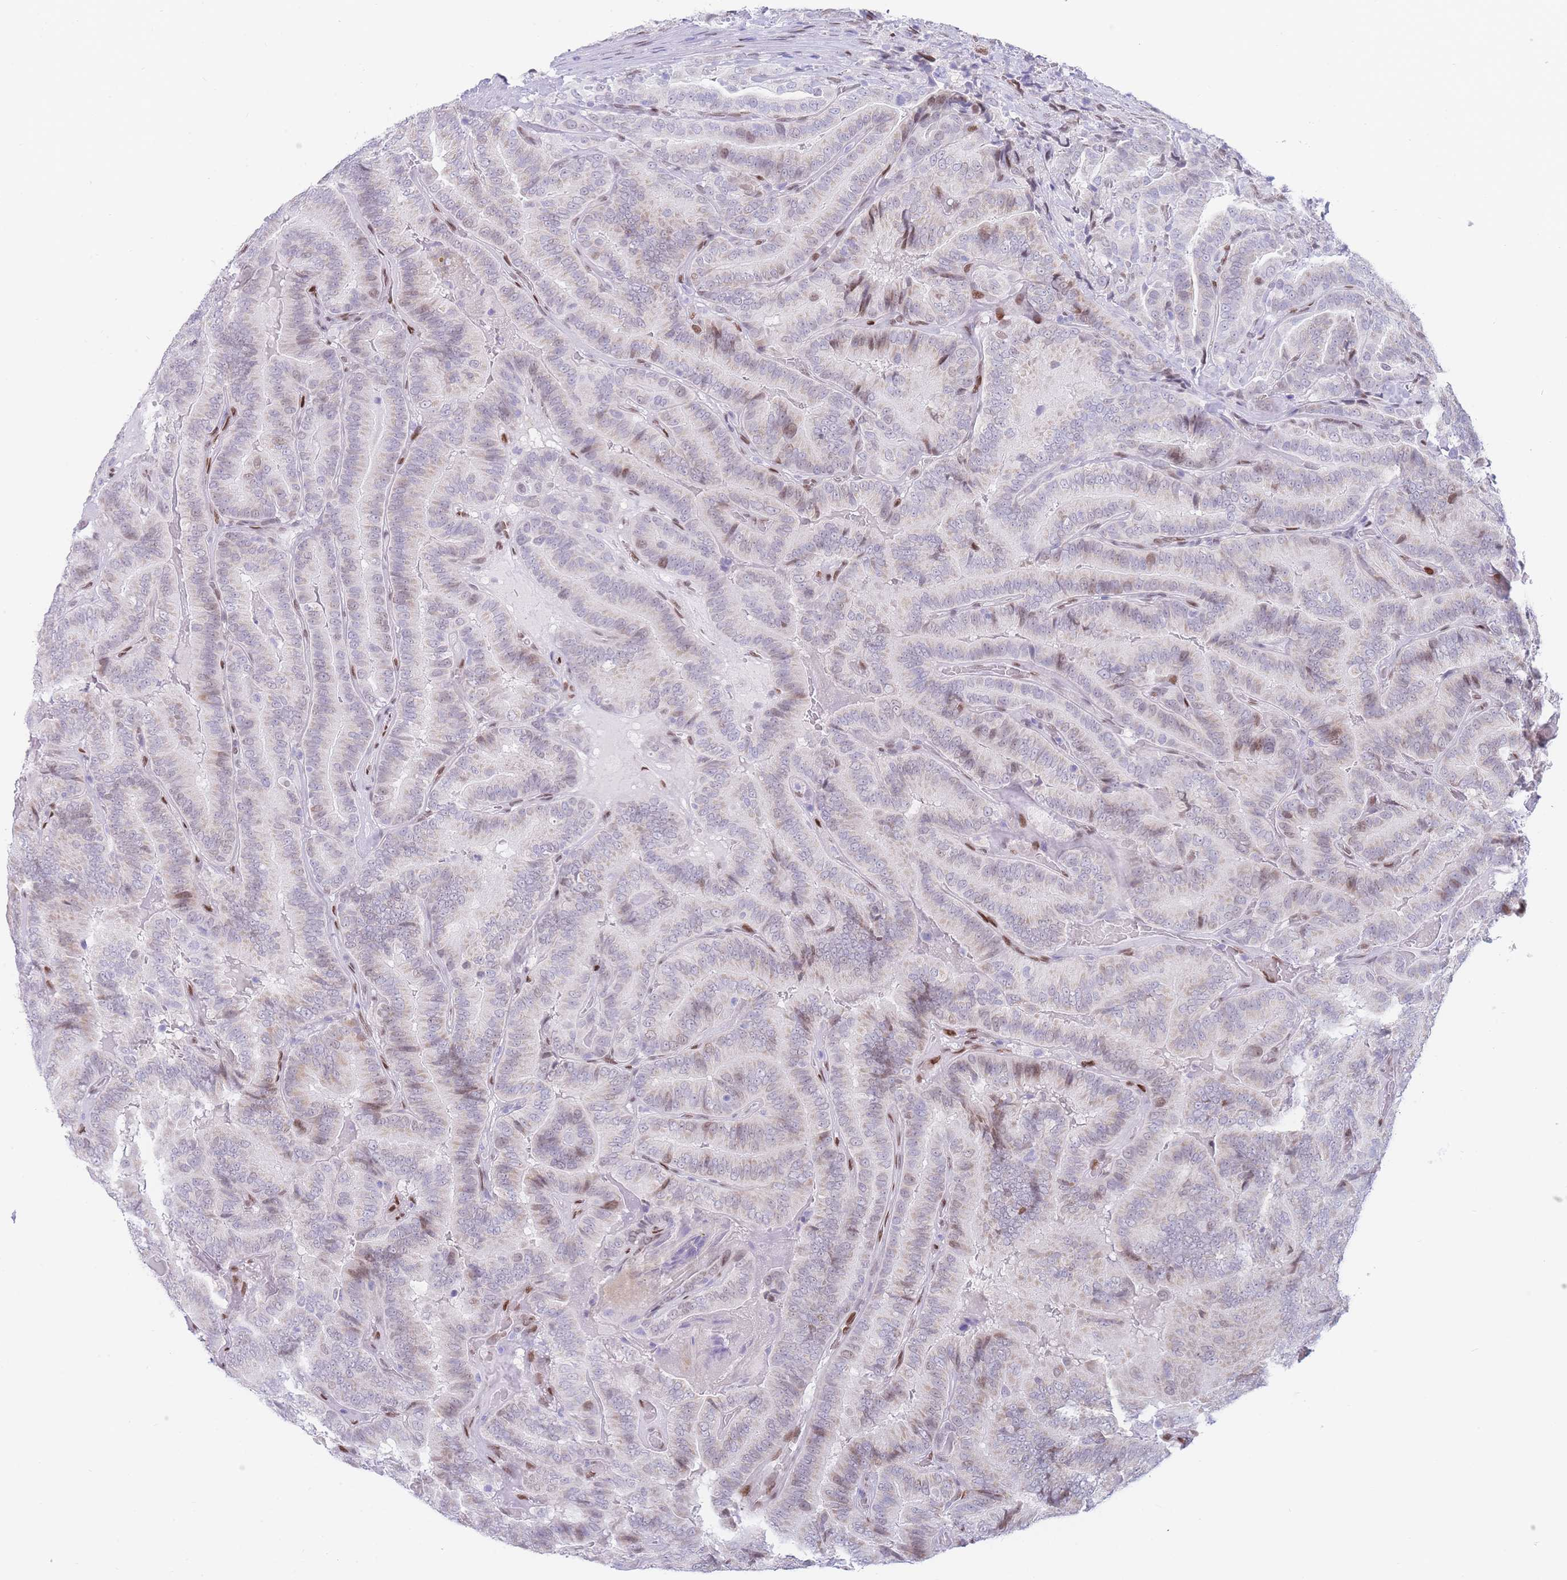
{"staining": {"intensity": "weak", "quantity": "<25%", "location": "nuclear"}, "tissue": "thyroid cancer", "cell_type": "Tumor cells", "image_type": "cancer", "snomed": [{"axis": "morphology", "description": "Papillary adenocarcinoma, NOS"}, {"axis": "topography", "description": "Thyroid gland"}], "caption": "The histopathology image shows no significant expression in tumor cells of thyroid papillary adenocarcinoma.", "gene": "PSMB5", "patient": {"sex": "male", "age": 61}}